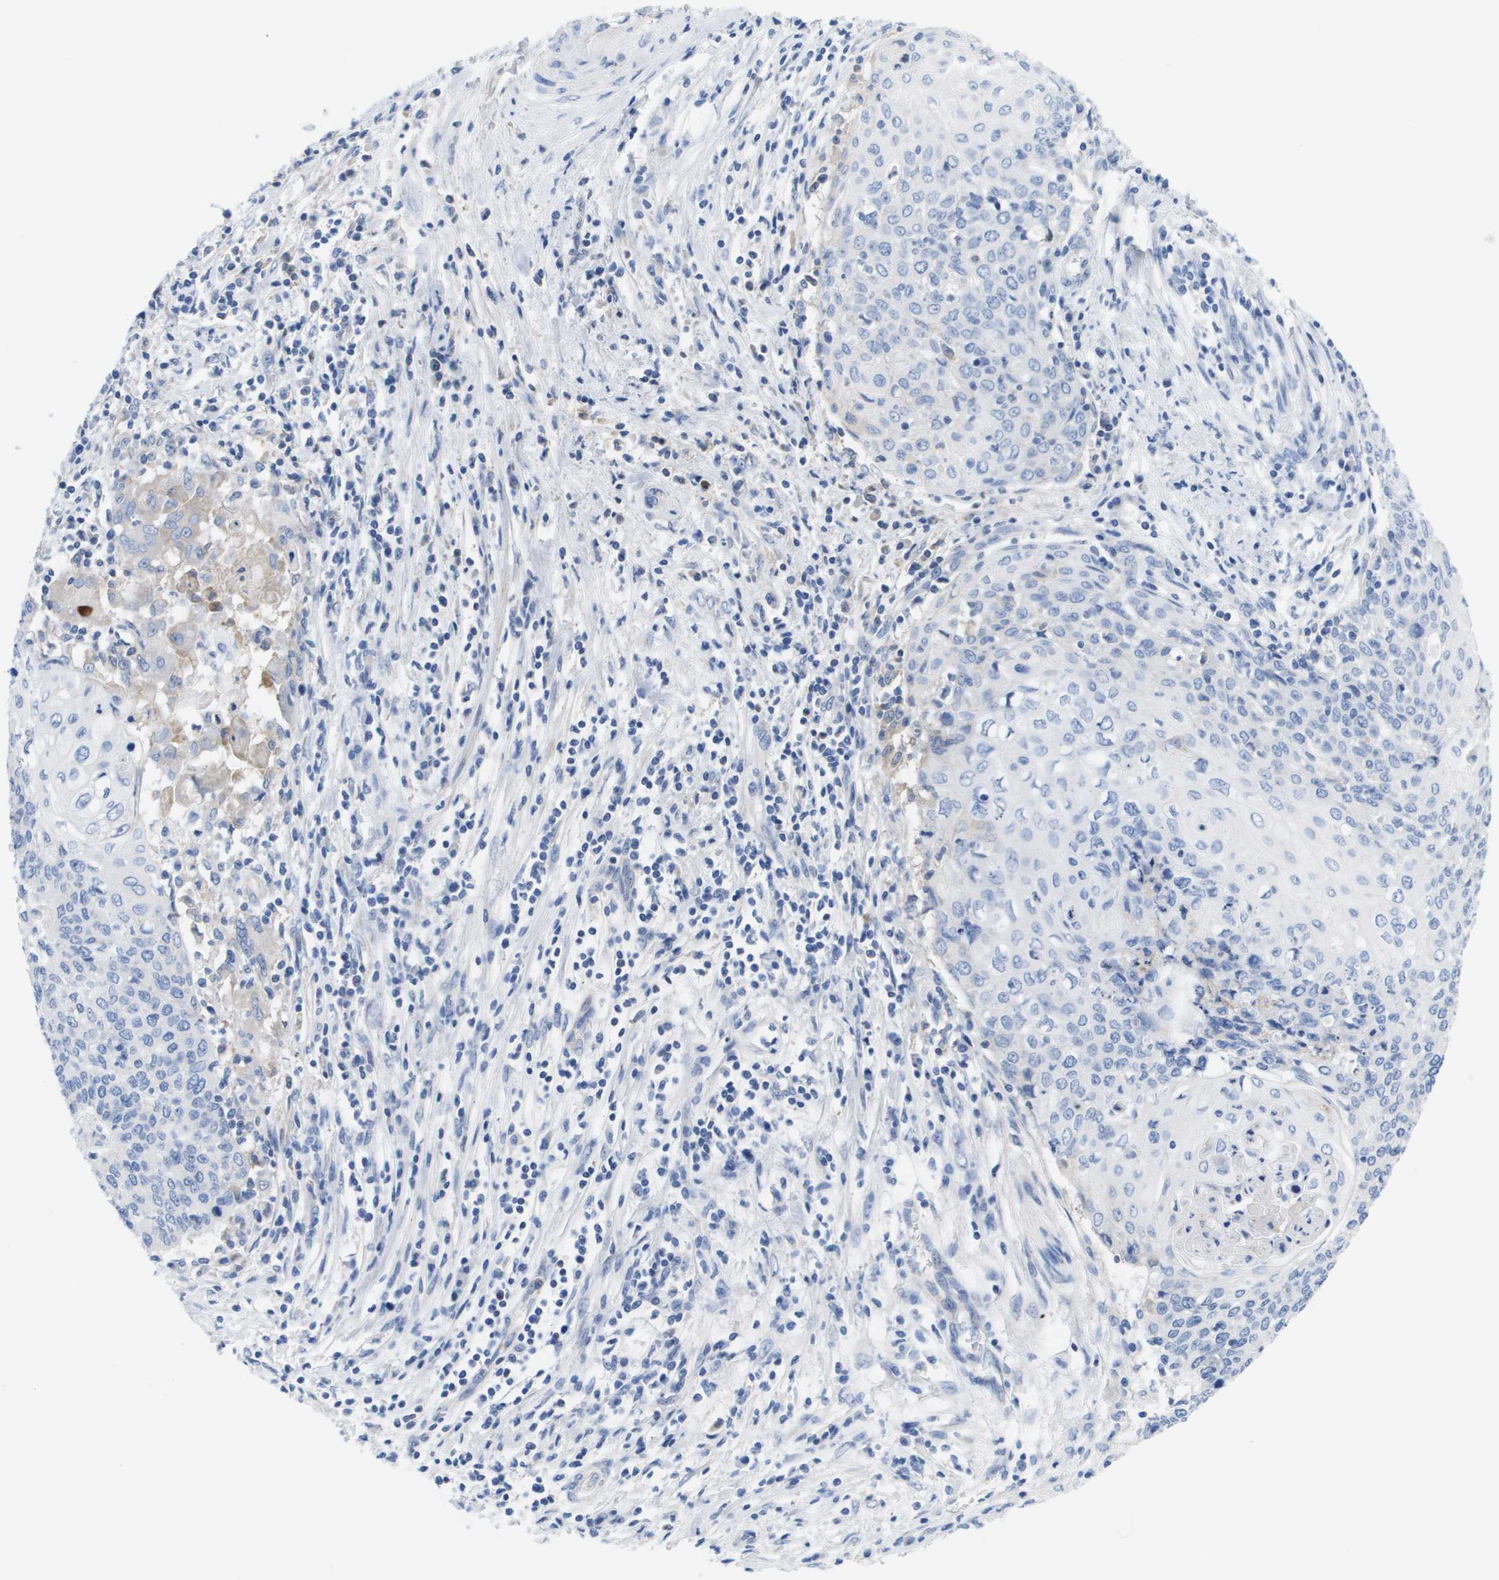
{"staining": {"intensity": "negative", "quantity": "none", "location": "none"}, "tissue": "cervical cancer", "cell_type": "Tumor cells", "image_type": "cancer", "snomed": [{"axis": "morphology", "description": "Squamous cell carcinoma, NOS"}, {"axis": "topography", "description": "Cervix"}], "caption": "The IHC photomicrograph has no significant staining in tumor cells of squamous cell carcinoma (cervical) tissue.", "gene": "APOA1", "patient": {"sex": "female", "age": 39}}